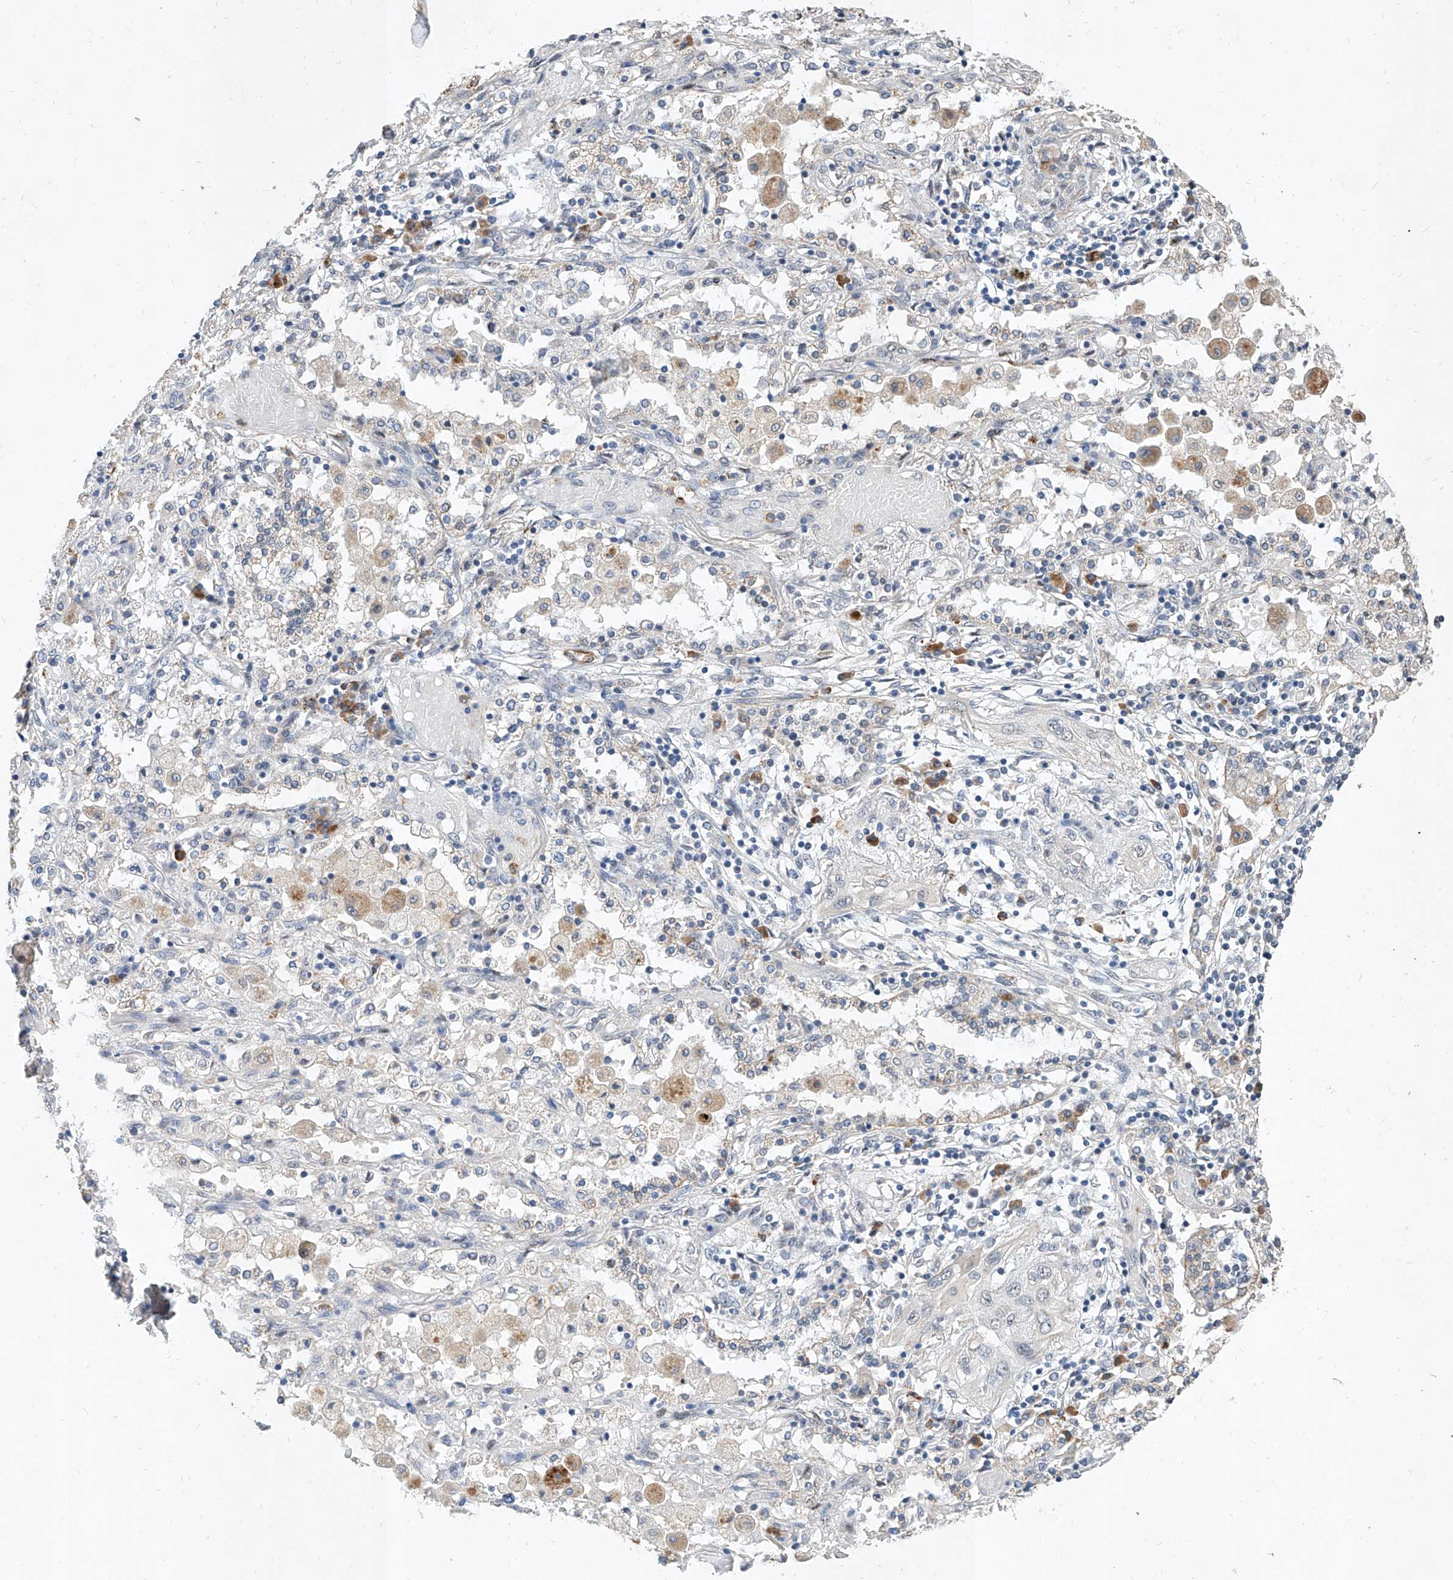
{"staining": {"intensity": "negative", "quantity": "none", "location": "none"}, "tissue": "lung cancer", "cell_type": "Tumor cells", "image_type": "cancer", "snomed": [{"axis": "morphology", "description": "Squamous cell carcinoma, NOS"}, {"axis": "topography", "description": "Lung"}], "caption": "Tumor cells are negative for protein expression in human lung cancer.", "gene": "MFSD4B", "patient": {"sex": "female", "age": 47}}